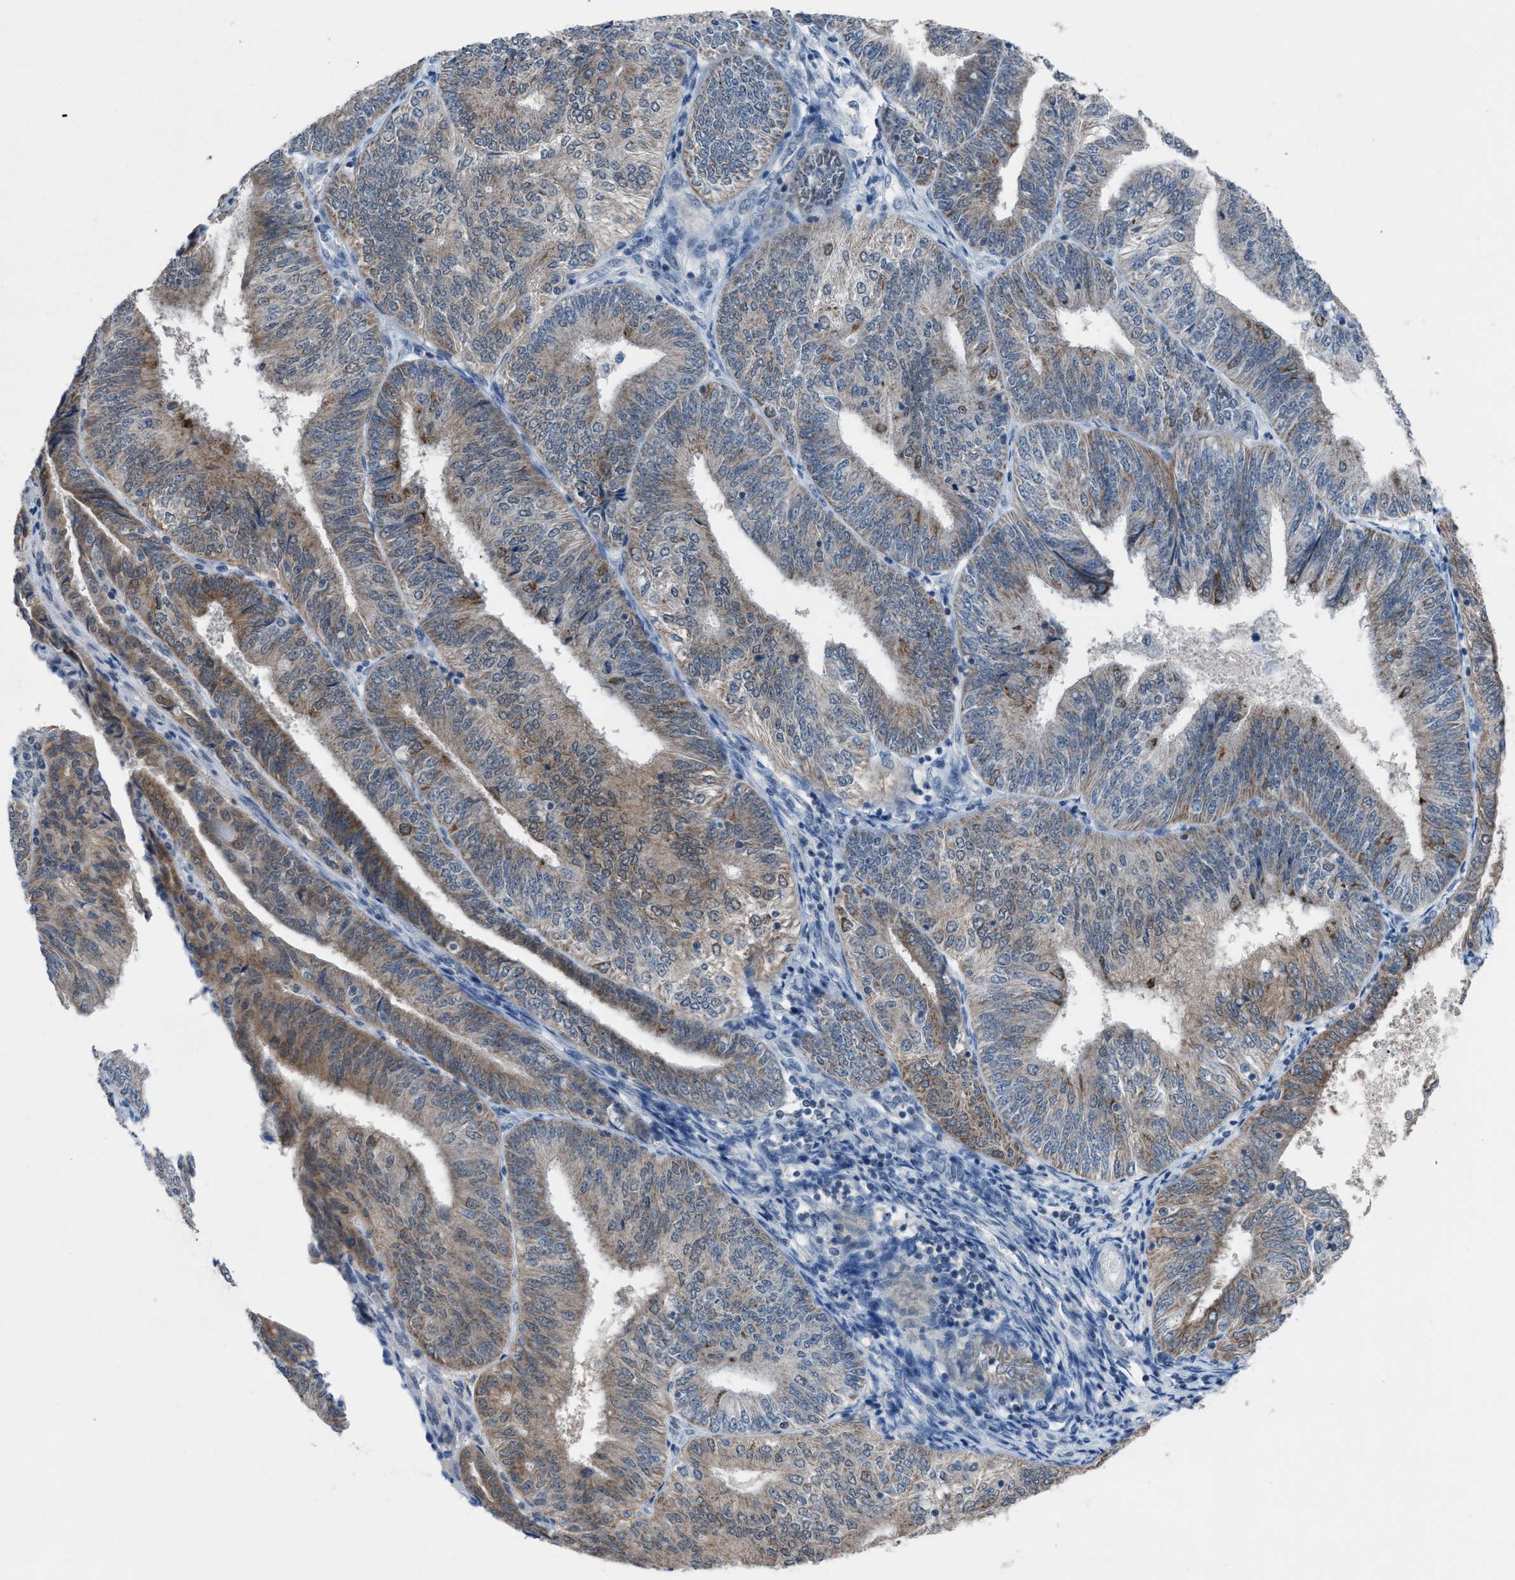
{"staining": {"intensity": "moderate", "quantity": "25%-75%", "location": "cytoplasmic/membranous"}, "tissue": "endometrial cancer", "cell_type": "Tumor cells", "image_type": "cancer", "snomed": [{"axis": "morphology", "description": "Adenocarcinoma, NOS"}, {"axis": "topography", "description": "Endometrium"}], "caption": "Tumor cells reveal medium levels of moderate cytoplasmic/membranous positivity in about 25%-75% of cells in human endometrial cancer.", "gene": "ANAPC11", "patient": {"sex": "female", "age": 58}}